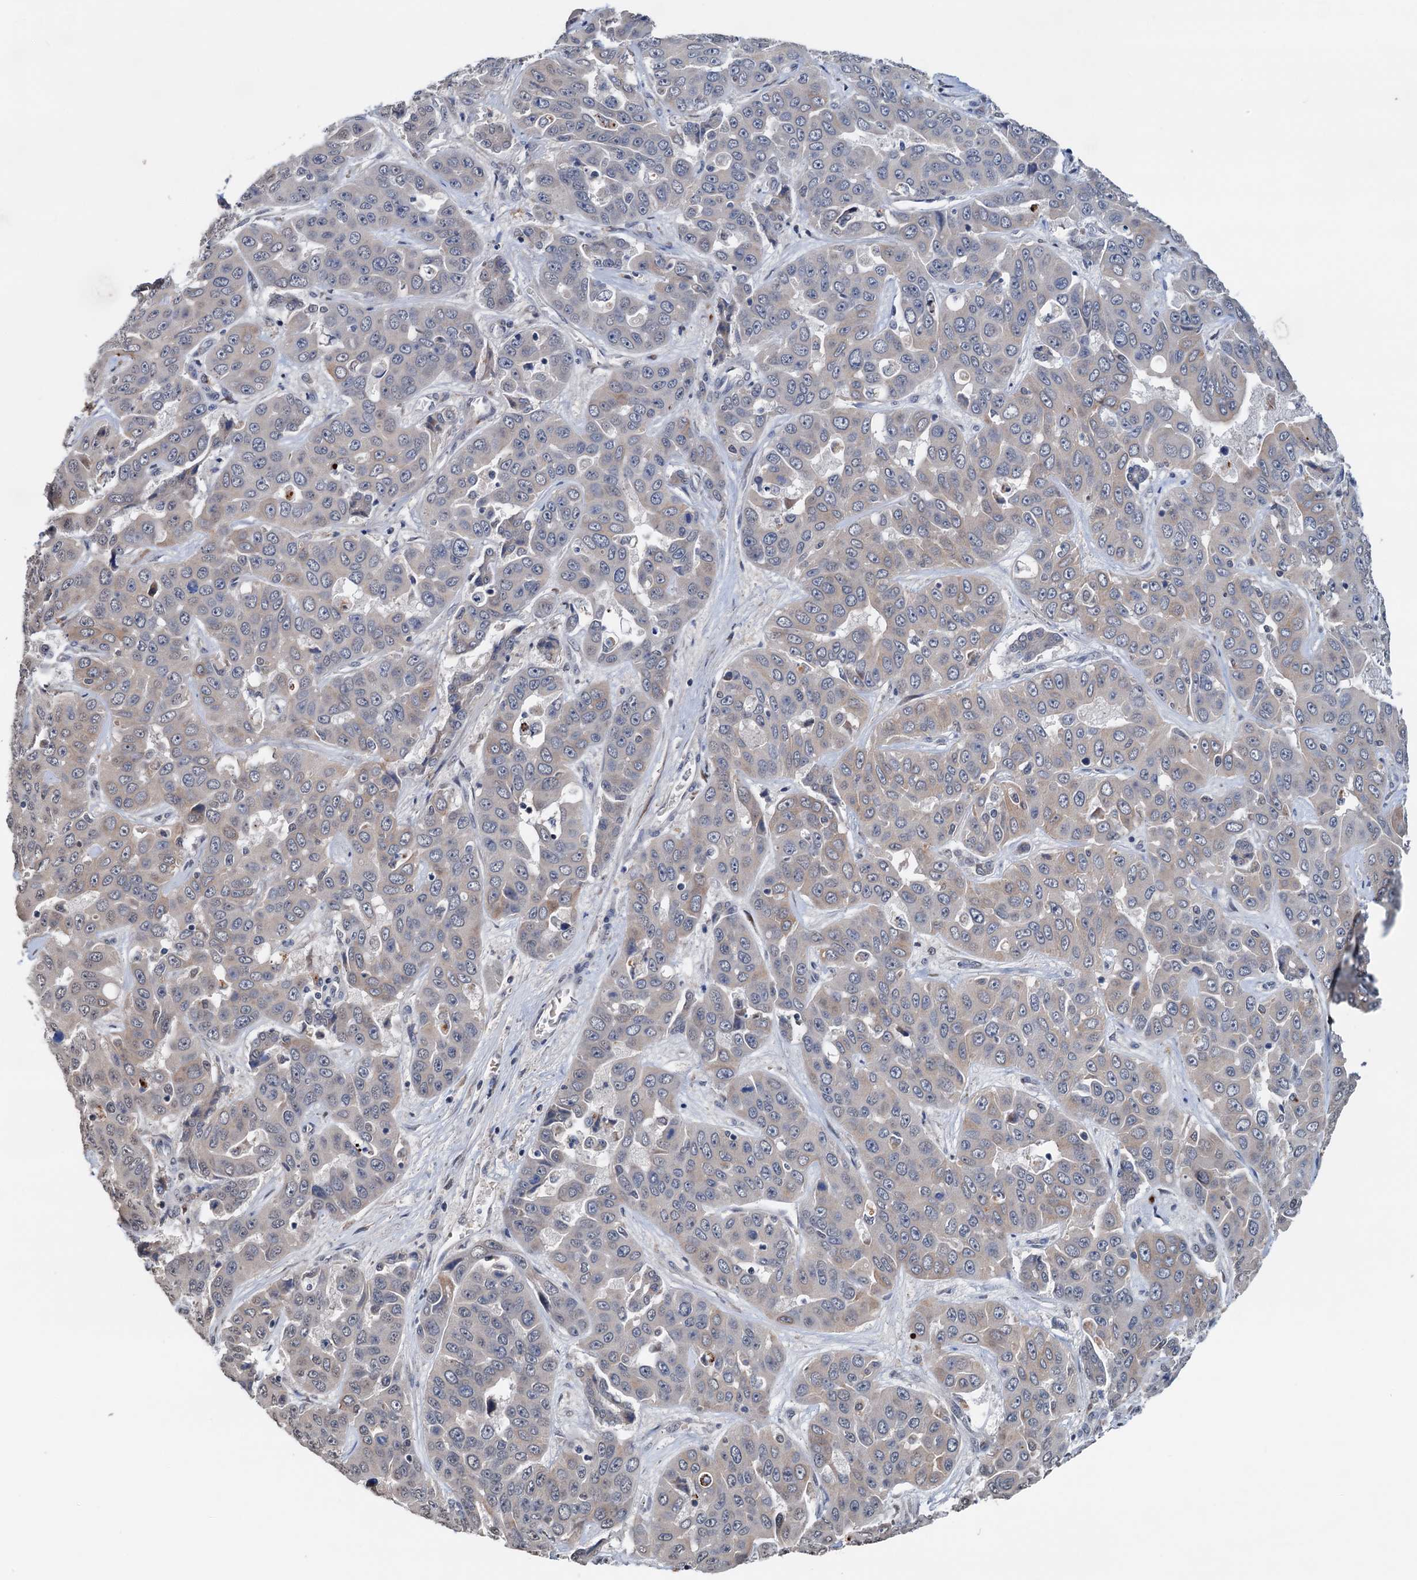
{"staining": {"intensity": "weak", "quantity": "<25%", "location": "cytoplasmic/membranous"}, "tissue": "liver cancer", "cell_type": "Tumor cells", "image_type": "cancer", "snomed": [{"axis": "morphology", "description": "Cholangiocarcinoma"}, {"axis": "topography", "description": "Liver"}], "caption": "DAB immunohistochemical staining of human liver cancer (cholangiocarcinoma) displays no significant expression in tumor cells. The staining is performed using DAB (3,3'-diaminobenzidine) brown chromogen with nuclei counter-stained in using hematoxylin.", "gene": "SHLD1", "patient": {"sex": "female", "age": 52}}